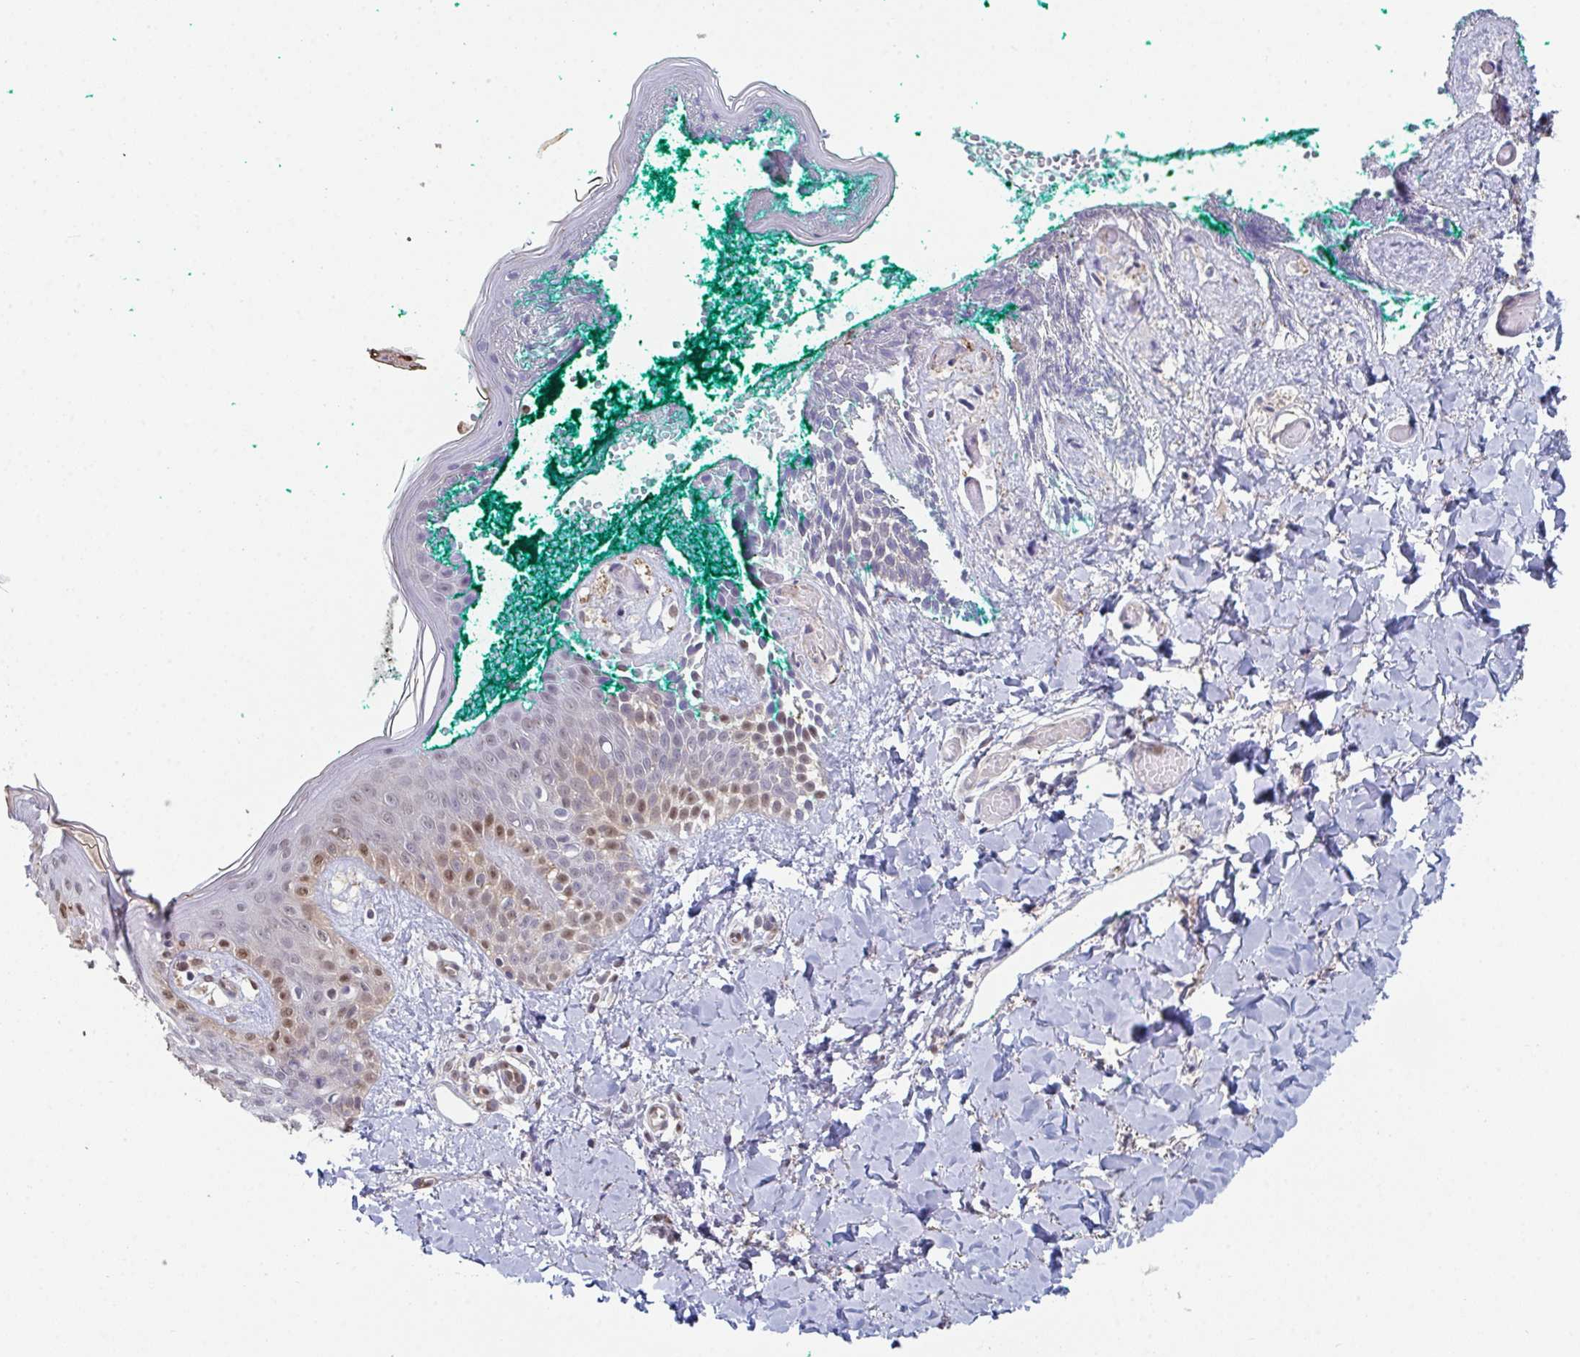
{"staining": {"intensity": "moderate", "quantity": "<25%", "location": "nuclear"}, "tissue": "skin", "cell_type": "Fibroblasts", "image_type": "normal", "snomed": [{"axis": "morphology", "description": "Normal tissue, NOS"}, {"axis": "topography", "description": "Skin"}], "caption": "Skin stained with a brown dye demonstrates moderate nuclear positive positivity in approximately <25% of fibroblasts.", "gene": "ACD", "patient": {"sex": "male", "age": 16}}